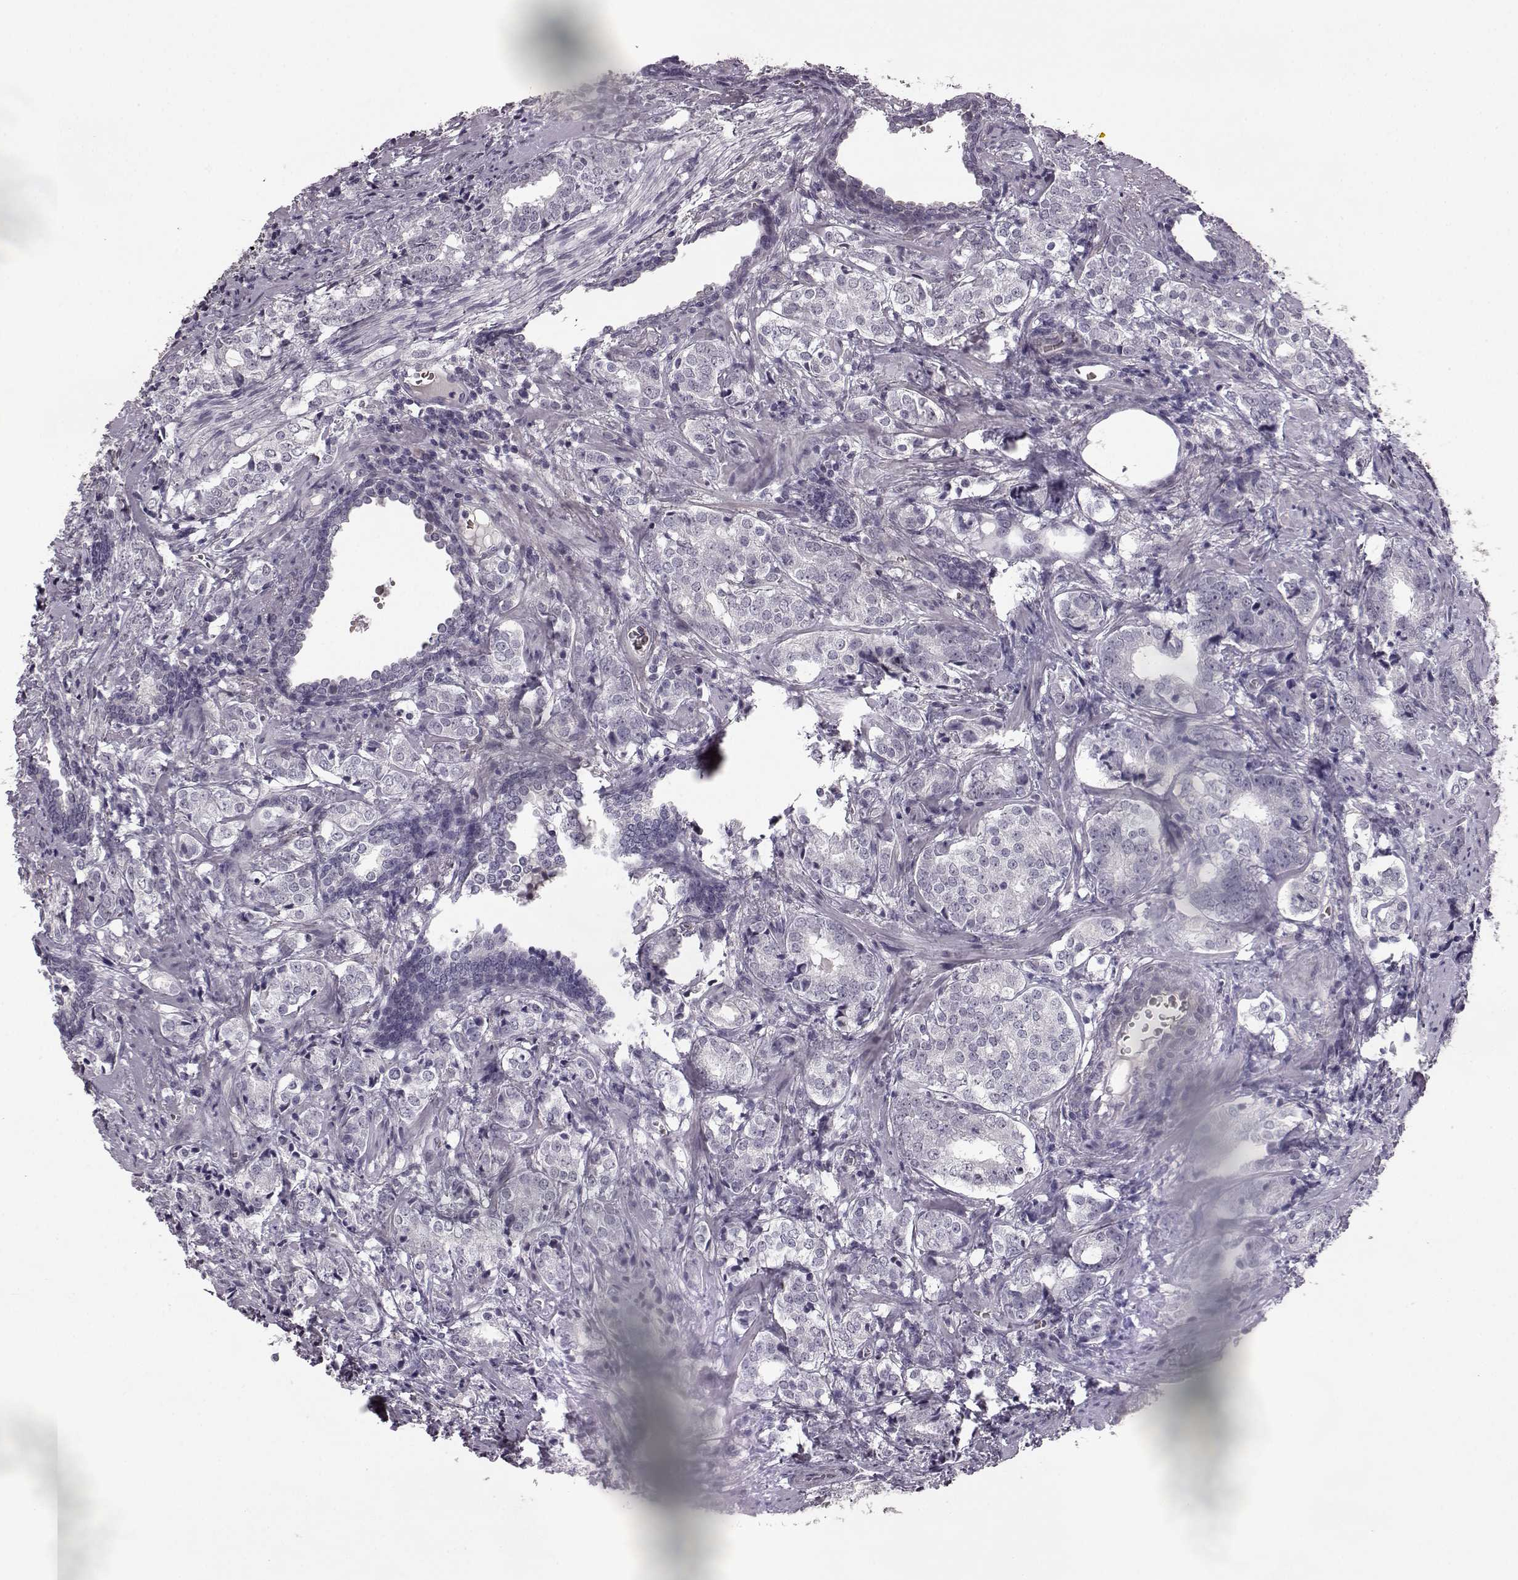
{"staining": {"intensity": "negative", "quantity": "none", "location": "none"}, "tissue": "prostate cancer", "cell_type": "Tumor cells", "image_type": "cancer", "snomed": [{"axis": "morphology", "description": "Adenocarcinoma, NOS"}, {"axis": "topography", "description": "Prostate and seminal vesicle, NOS"}], "caption": "An immunohistochemistry (IHC) photomicrograph of prostate adenocarcinoma is shown. There is no staining in tumor cells of prostate adenocarcinoma. Nuclei are stained in blue.", "gene": "PROP1", "patient": {"sex": "male", "age": 63}}